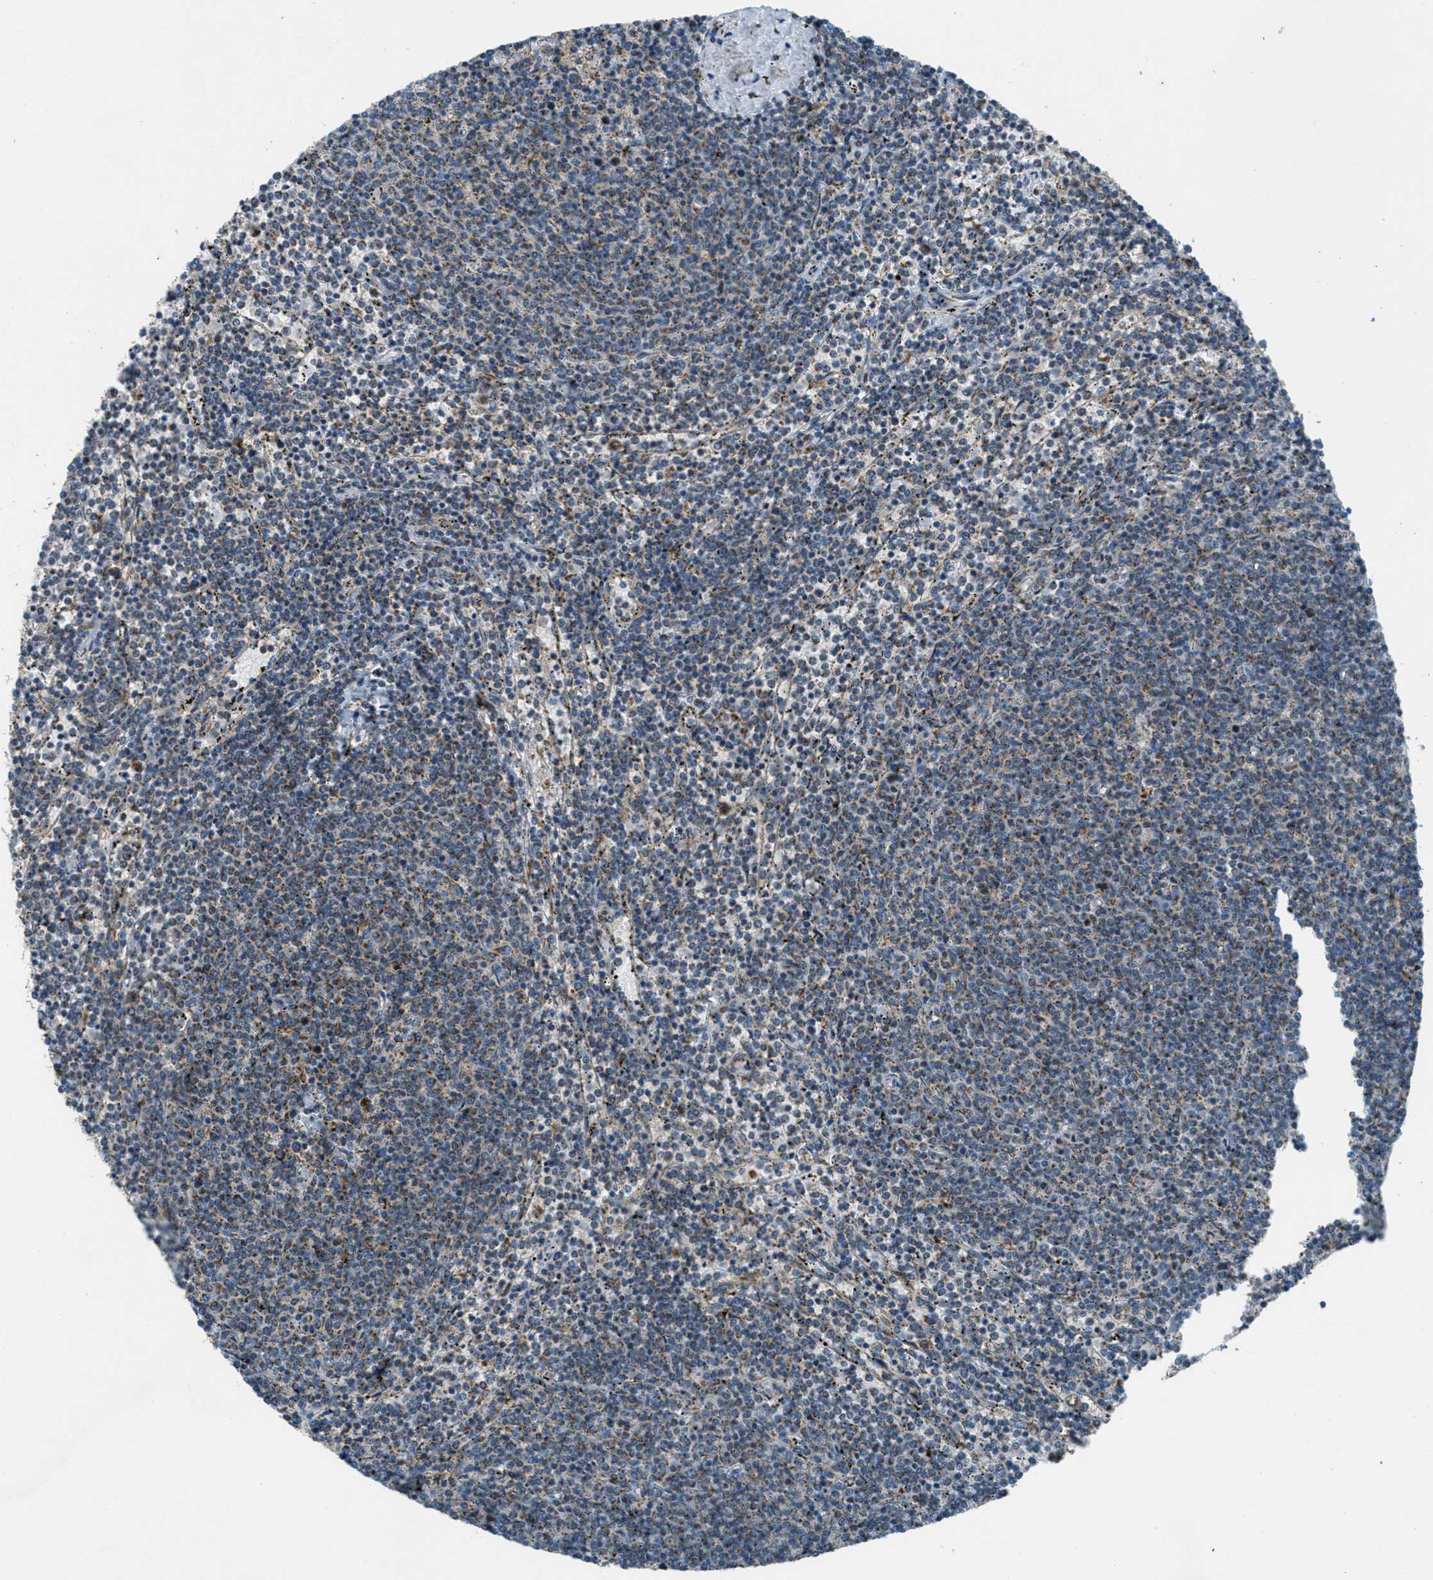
{"staining": {"intensity": "weak", "quantity": ">75%", "location": "cytoplasmic/membranous"}, "tissue": "lymphoma", "cell_type": "Tumor cells", "image_type": "cancer", "snomed": [{"axis": "morphology", "description": "Malignant lymphoma, non-Hodgkin's type, Low grade"}, {"axis": "topography", "description": "Spleen"}], "caption": "IHC of low-grade malignant lymphoma, non-Hodgkin's type displays low levels of weak cytoplasmic/membranous expression in approximately >75% of tumor cells. Nuclei are stained in blue.", "gene": "BCKDK", "patient": {"sex": "female", "age": 50}}